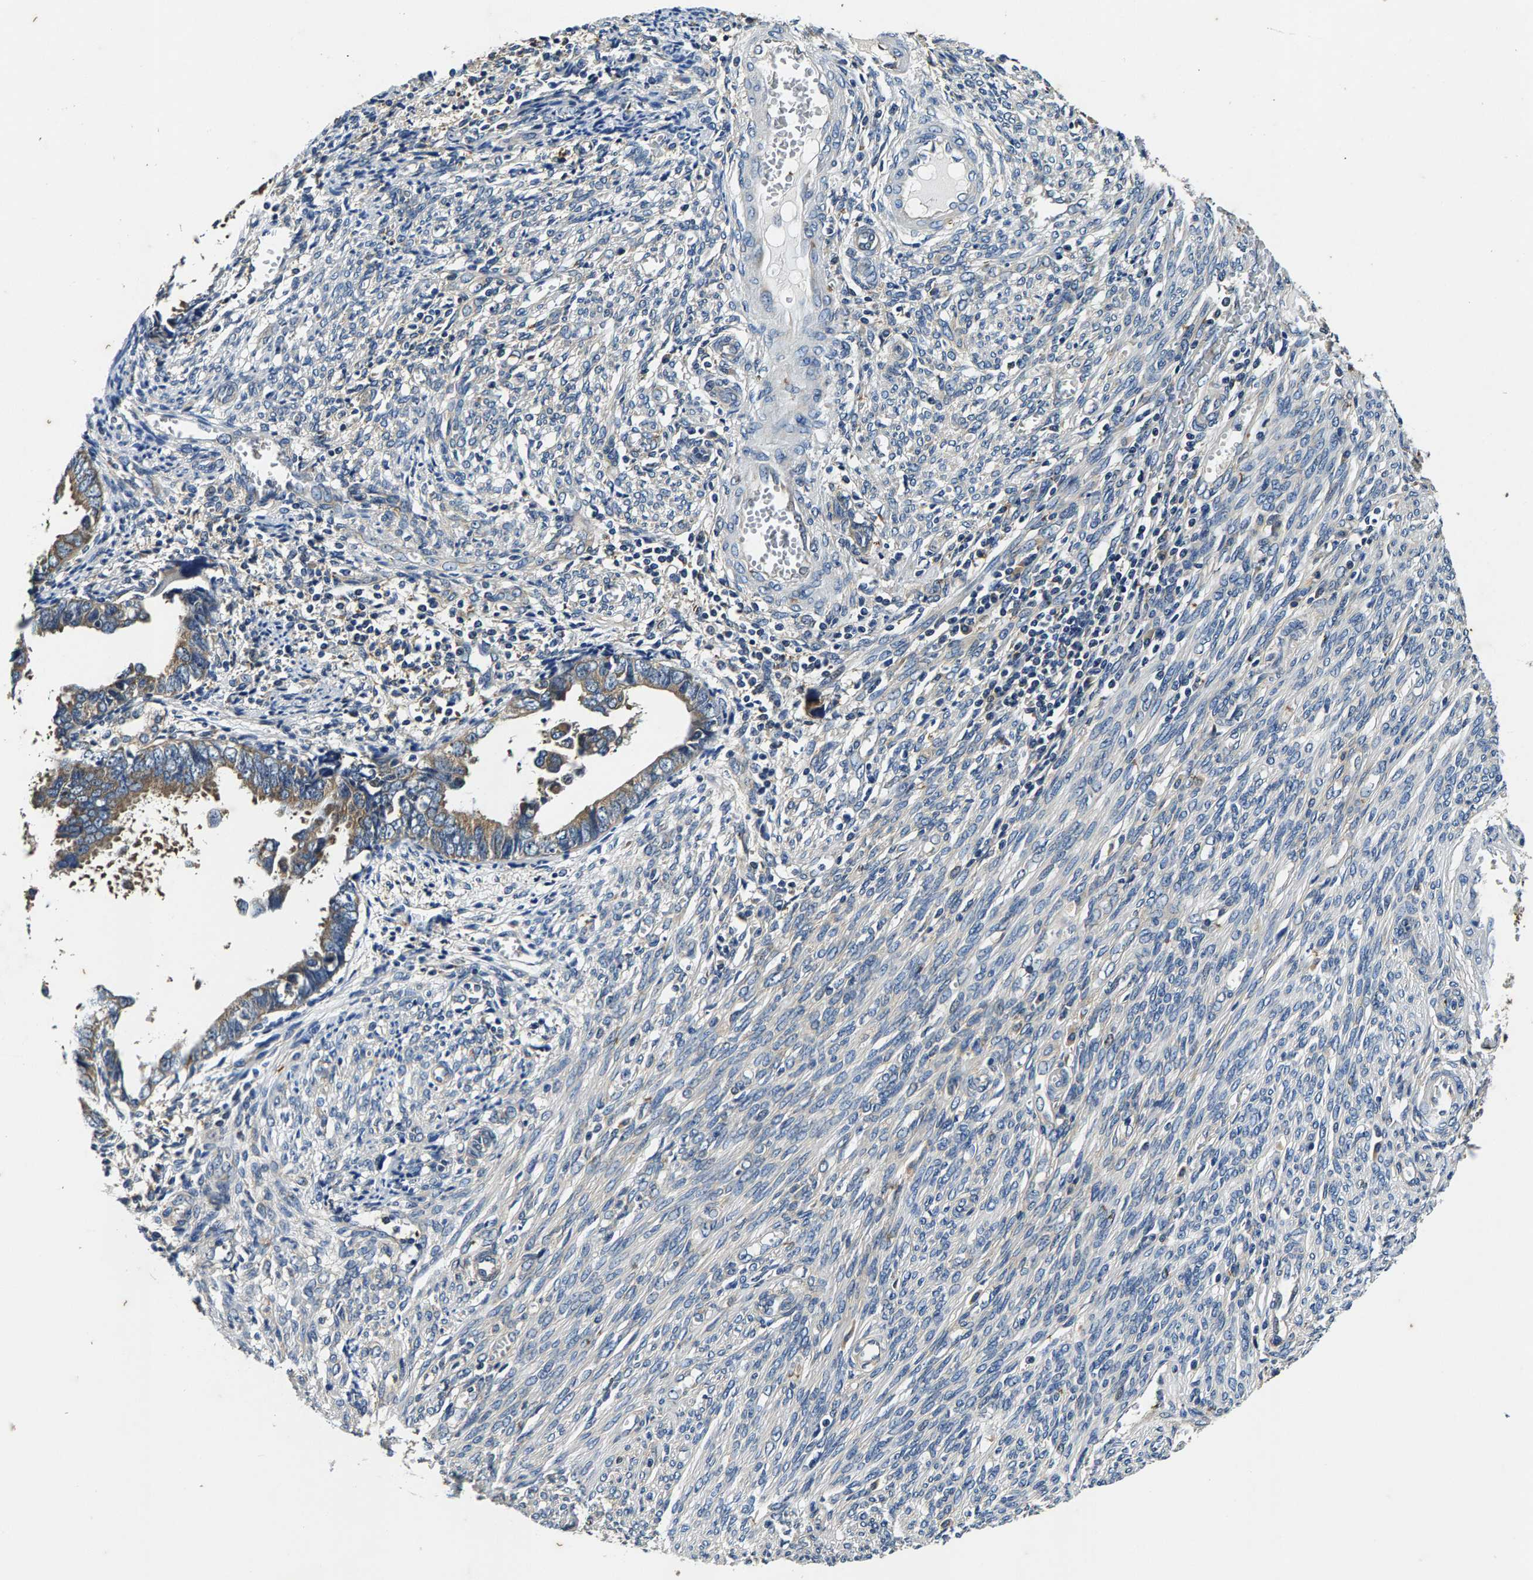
{"staining": {"intensity": "moderate", "quantity": ">75%", "location": "cytoplasmic/membranous"}, "tissue": "endometrial cancer", "cell_type": "Tumor cells", "image_type": "cancer", "snomed": [{"axis": "morphology", "description": "Adenocarcinoma, NOS"}, {"axis": "topography", "description": "Endometrium"}], "caption": "This histopathology image shows IHC staining of endometrial adenocarcinoma, with medium moderate cytoplasmic/membranous staining in about >75% of tumor cells.", "gene": "PI4KB", "patient": {"sex": "female", "age": 75}}